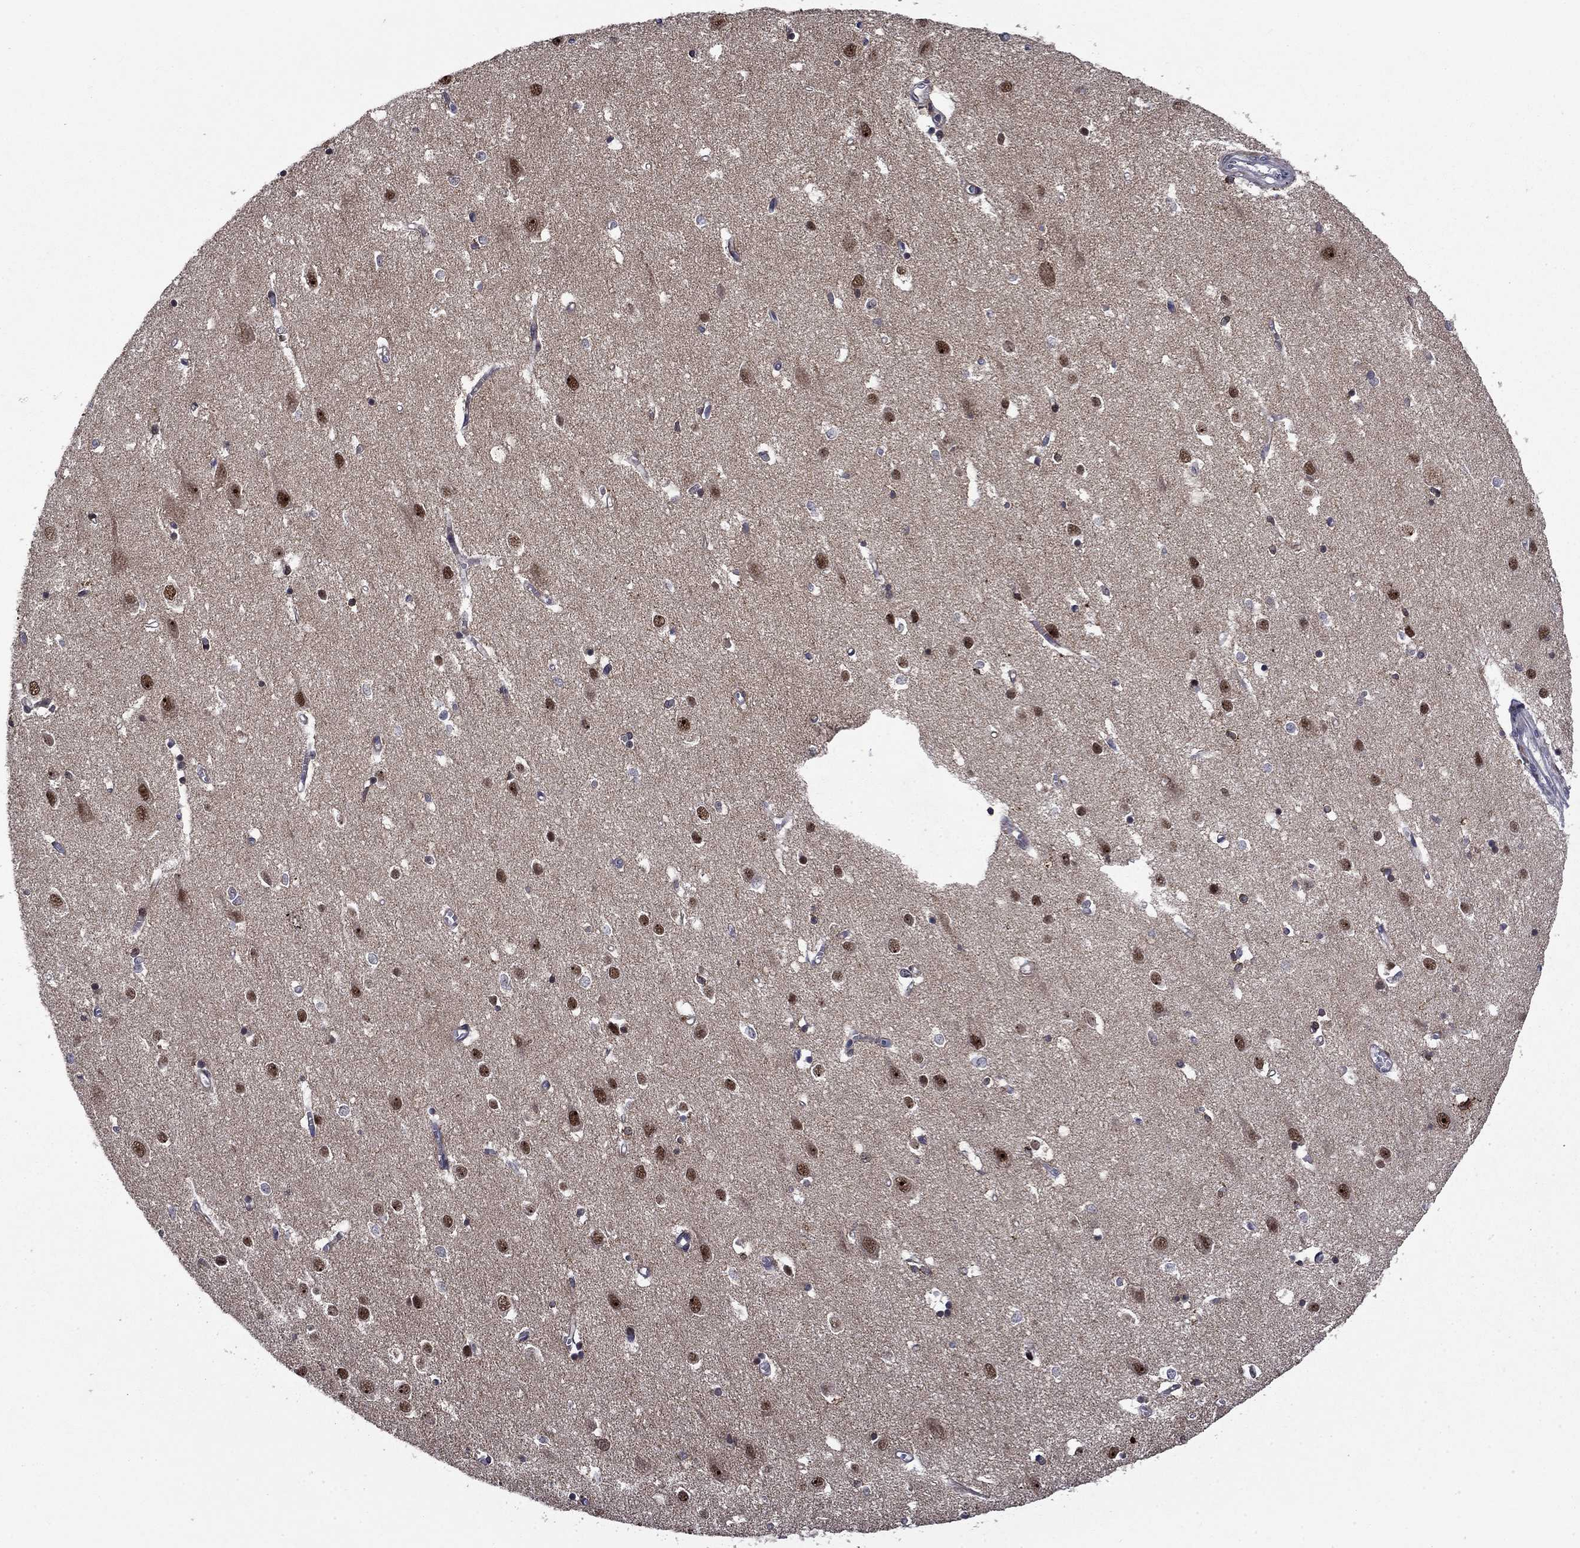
{"staining": {"intensity": "negative", "quantity": "none", "location": "none"}, "tissue": "cerebral cortex", "cell_type": "Endothelial cells", "image_type": "normal", "snomed": [{"axis": "morphology", "description": "Normal tissue, NOS"}, {"axis": "topography", "description": "Cerebral cortex"}], "caption": "Cerebral cortex was stained to show a protein in brown. There is no significant staining in endothelial cells. Brightfield microscopy of IHC stained with DAB (3,3'-diaminobenzidine) (brown) and hematoxylin (blue), captured at high magnification.", "gene": "AGTPBP1", "patient": {"sex": "male", "age": 70}}